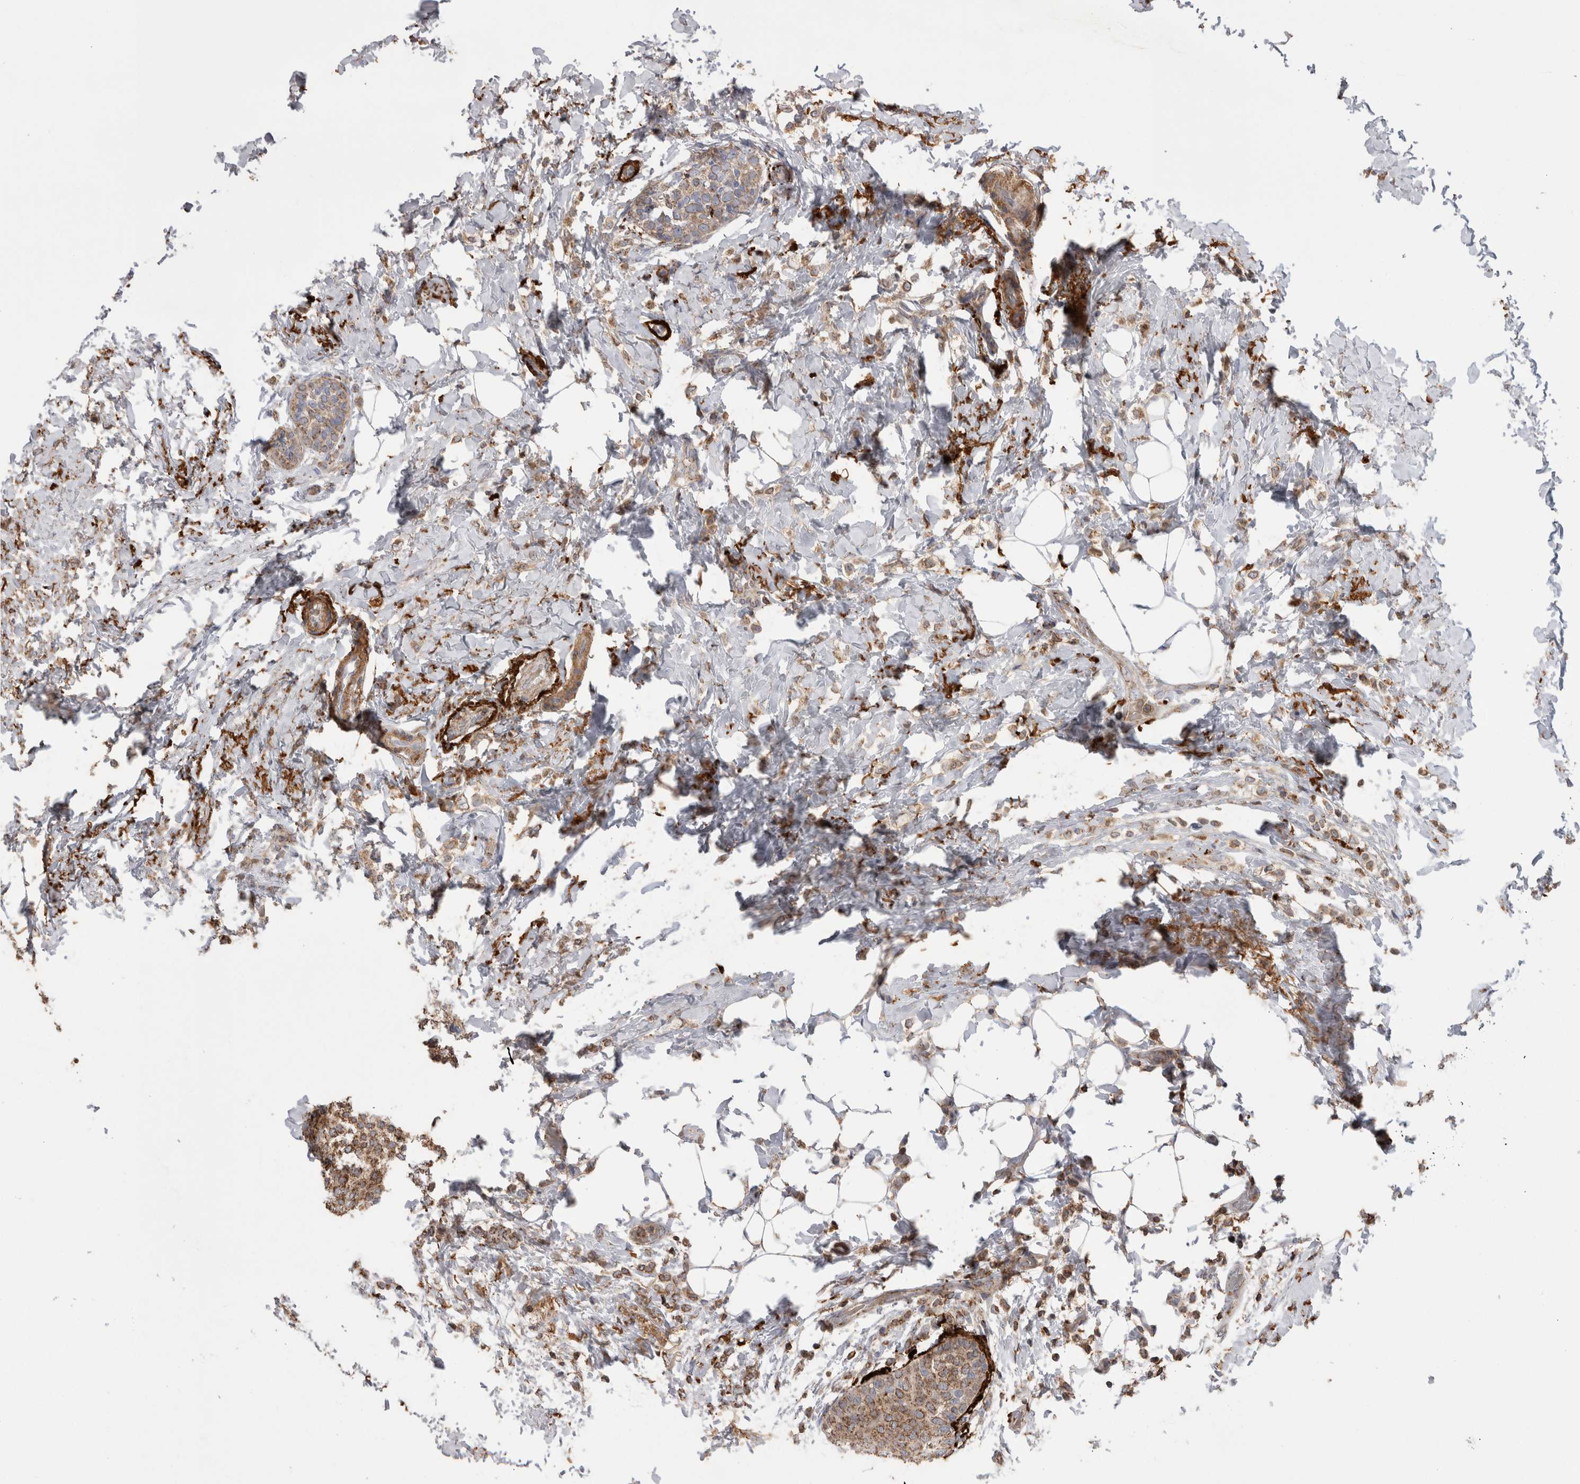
{"staining": {"intensity": "moderate", "quantity": ">75%", "location": "cytoplasmic/membranous"}, "tissue": "breast cancer", "cell_type": "Tumor cells", "image_type": "cancer", "snomed": [{"axis": "morphology", "description": "Lobular carcinoma"}, {"axis": "topography", "description": "Breast"}], "caption": "Brown immunohistochemical staining in human breast cancer exhibits moderate cytoplasmic/membranous staining in about >75% of tumor cells.", "gene": "DARS2", "patient": {"sex": "female", "age": 50}}